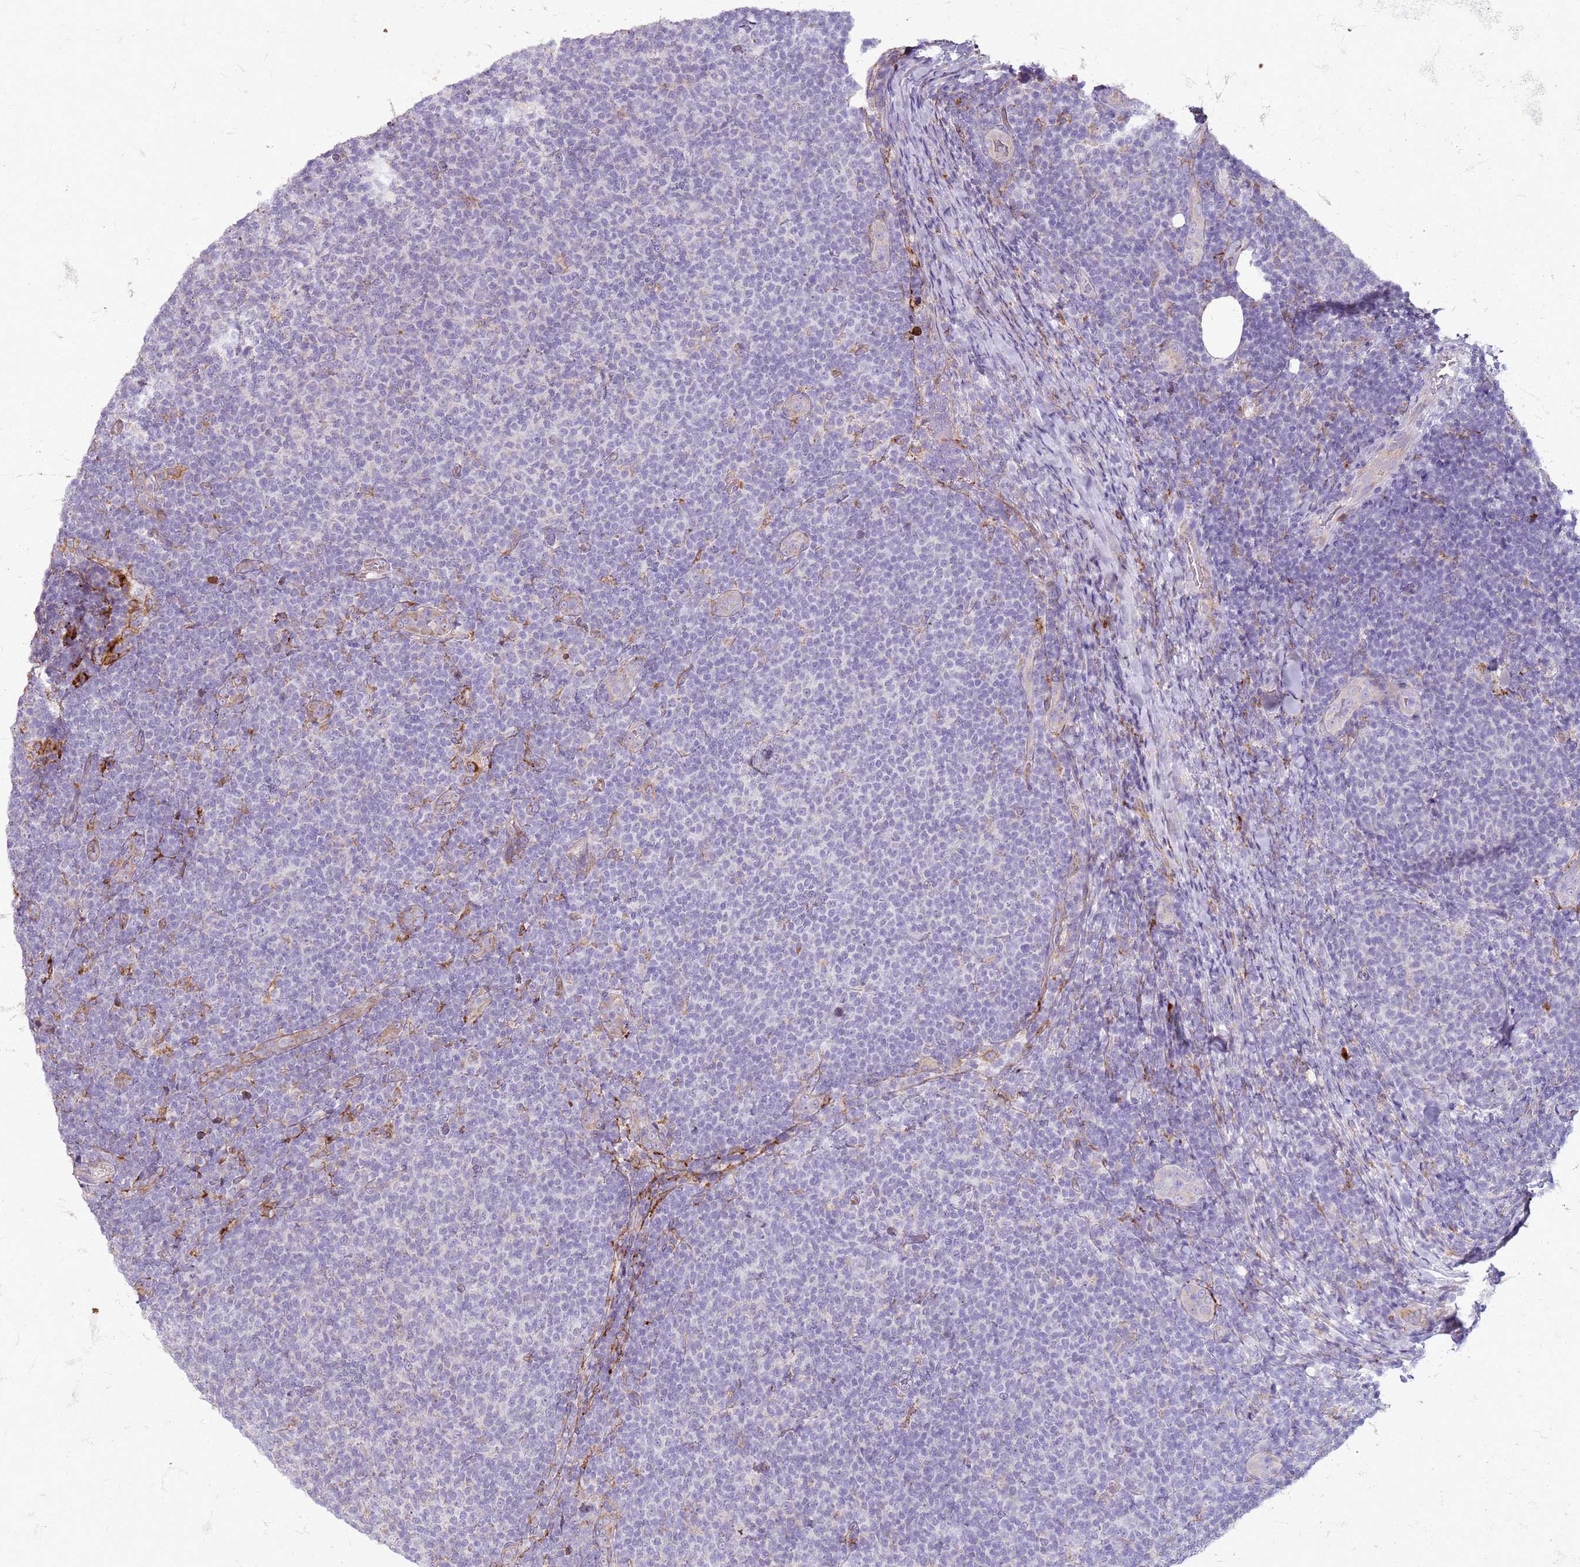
{"staining": {"intensity": "negative", "quantity": "none", "location": "none"}, "tissue": "lymphoma", "cell_type": "Tumor cells", "image_type": "cancer", "snomed": [{"axis": "morphology", "description": "Malignant lymphoma, non-Hodgkin's type, Low grade"}, {"axis": "topography", "description": "Lymph node"}], "caption": "This is a photomicrograph of immunohistochemistry staining of malignant lymphoma, non-Hodgkin's type (low-grade), which shows no staining in tumor cells. (Stains: DAB immunohistochemistry (IHC) with hematoxylin counter stain, Microscopy: brightfield microscopy at high magnification).", "gene": "PDK3", "patient": {"sex": "male", "age": 66}}